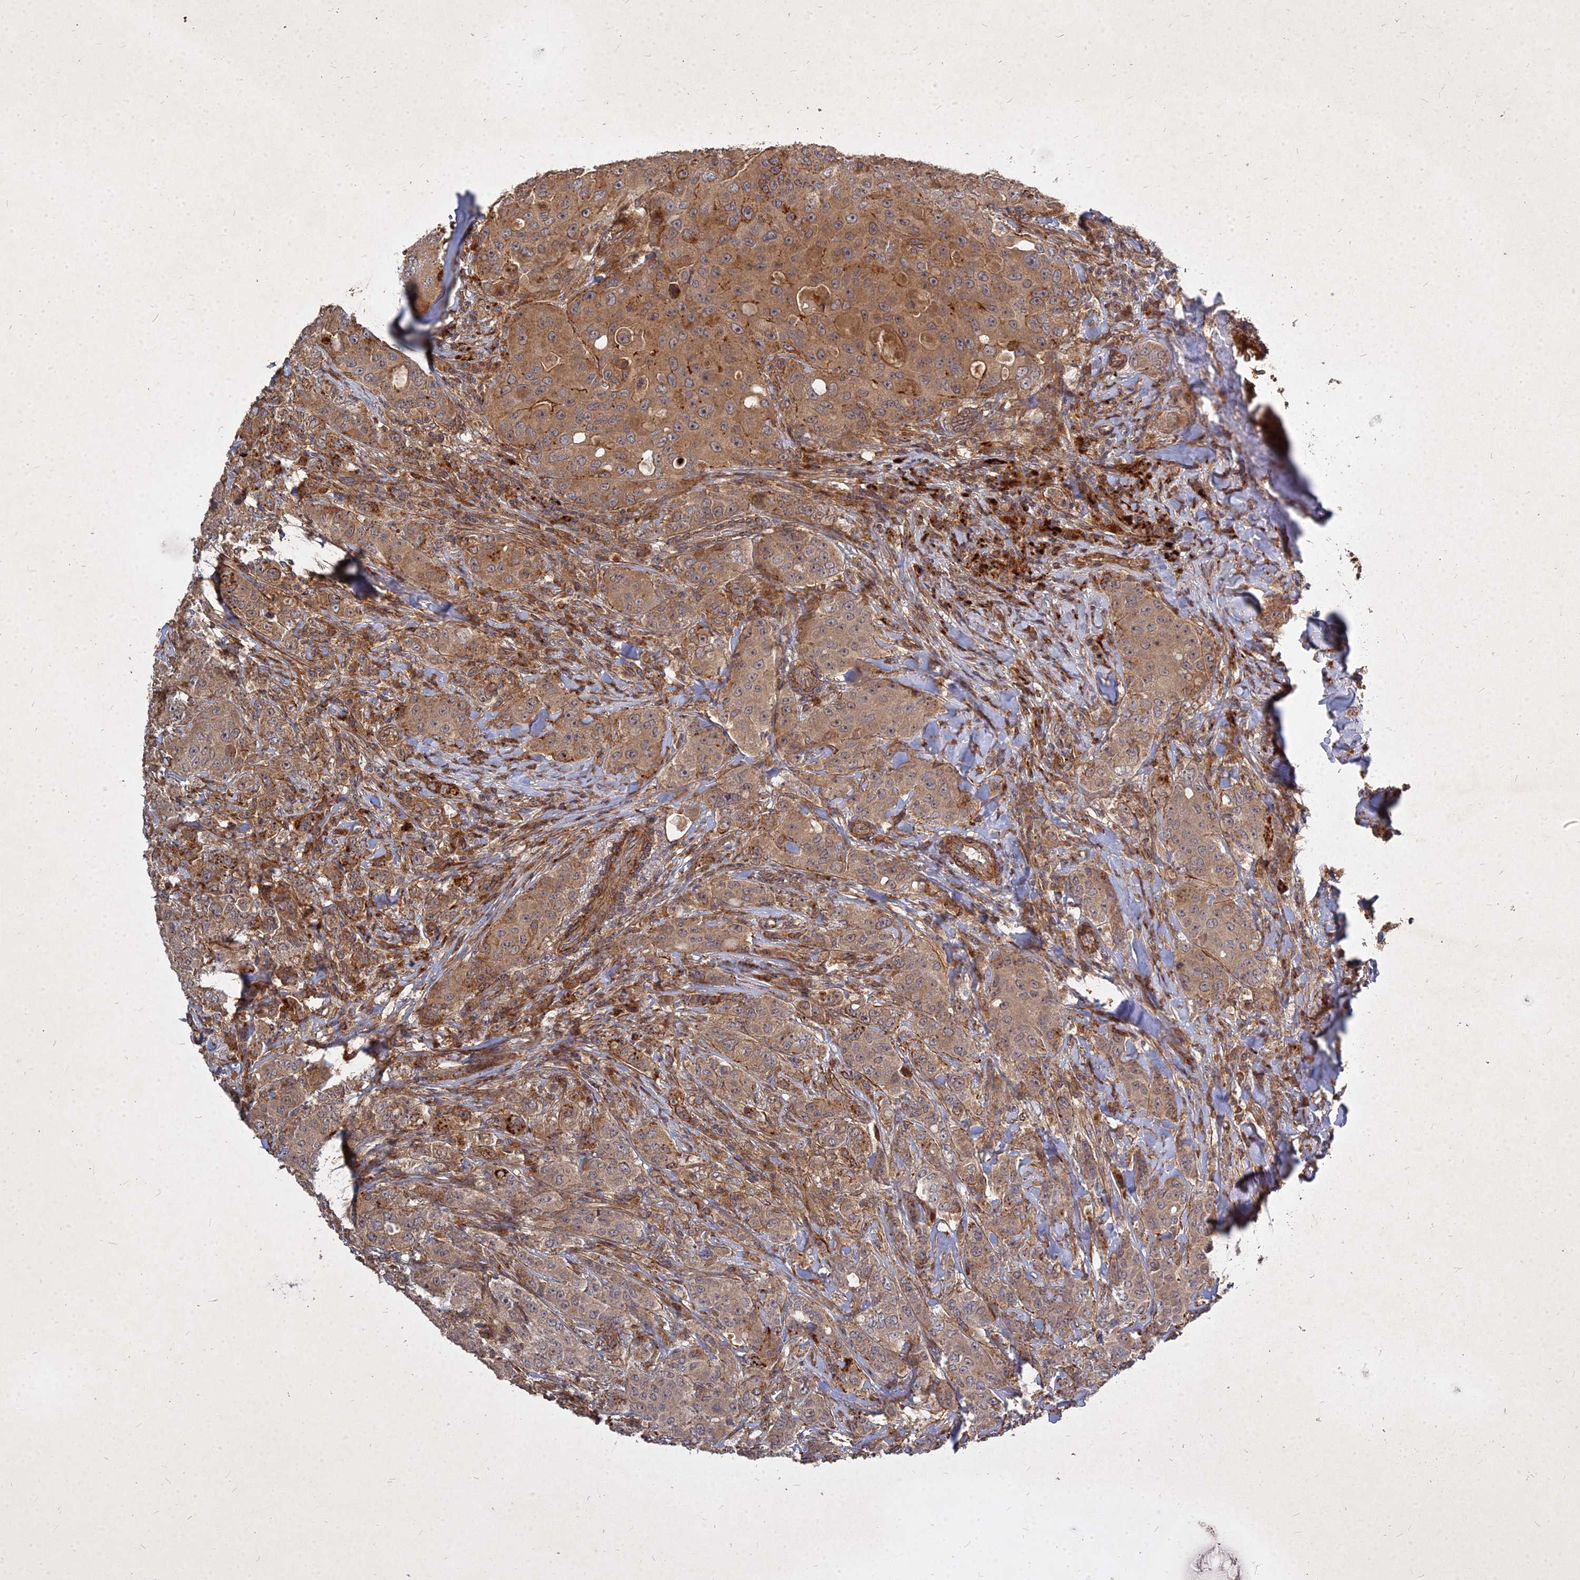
{"staining": {"intensity": "moderate", "quantity": ">75%", "location": "cytoplasmic/membranous"}, "tissue": "breast cancer", "cell_type": "Tumor cells", "image_type": "cancer", "snomed": [{"axis": "morphology", "description": "Duct carcinoma"}, {"axis": "topography", "description": "Breast"}], "caption": "A brown stain shows moderate cytoplasmic/membranous expression of a protein in breast cancer (intraductal carcinoma) tumor cells.", "gene": "UBE2W", "patient": {"sex": "female", "age": 43}}